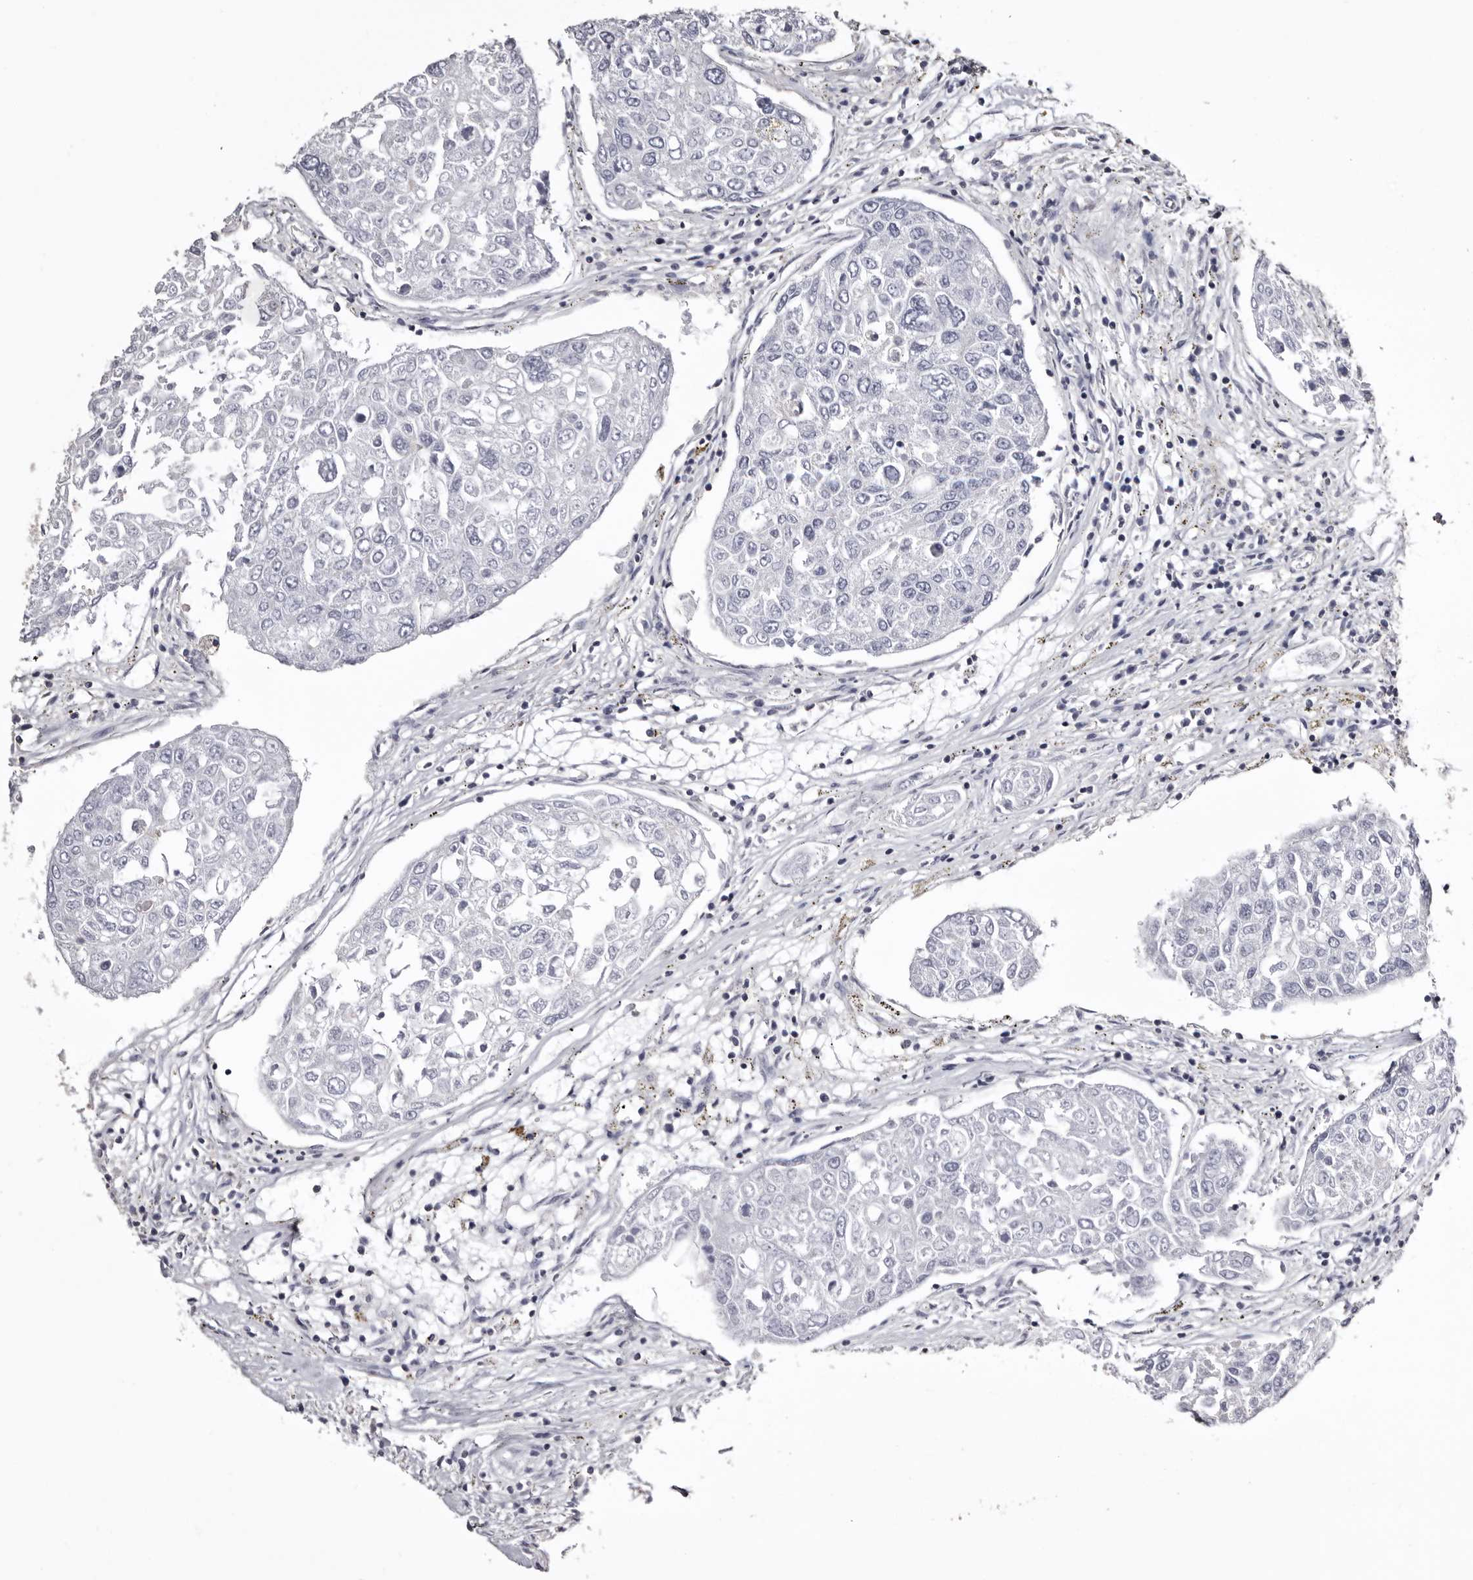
{"staining": {"intensity": "negative", "quantity": "none", "location": "none"}, "tissue": "urothelial cancer", "cell_type": "Tumor cells", "image_type": "cancer", "snomed": [{"axis": "morphology", "description": "Urothelial carcinoma, High grade"}, {"axis": "topography", "description": "Lymph node"}, {"axis": "topography", "description": "Urinary bladder"}], "caption": "This is an immunohistochemistry photomicrograph of urothelial cancer. There is no staining in tumor cells.", "gene": "LAD1", "patient": {"sex": "male", "age": 51}}